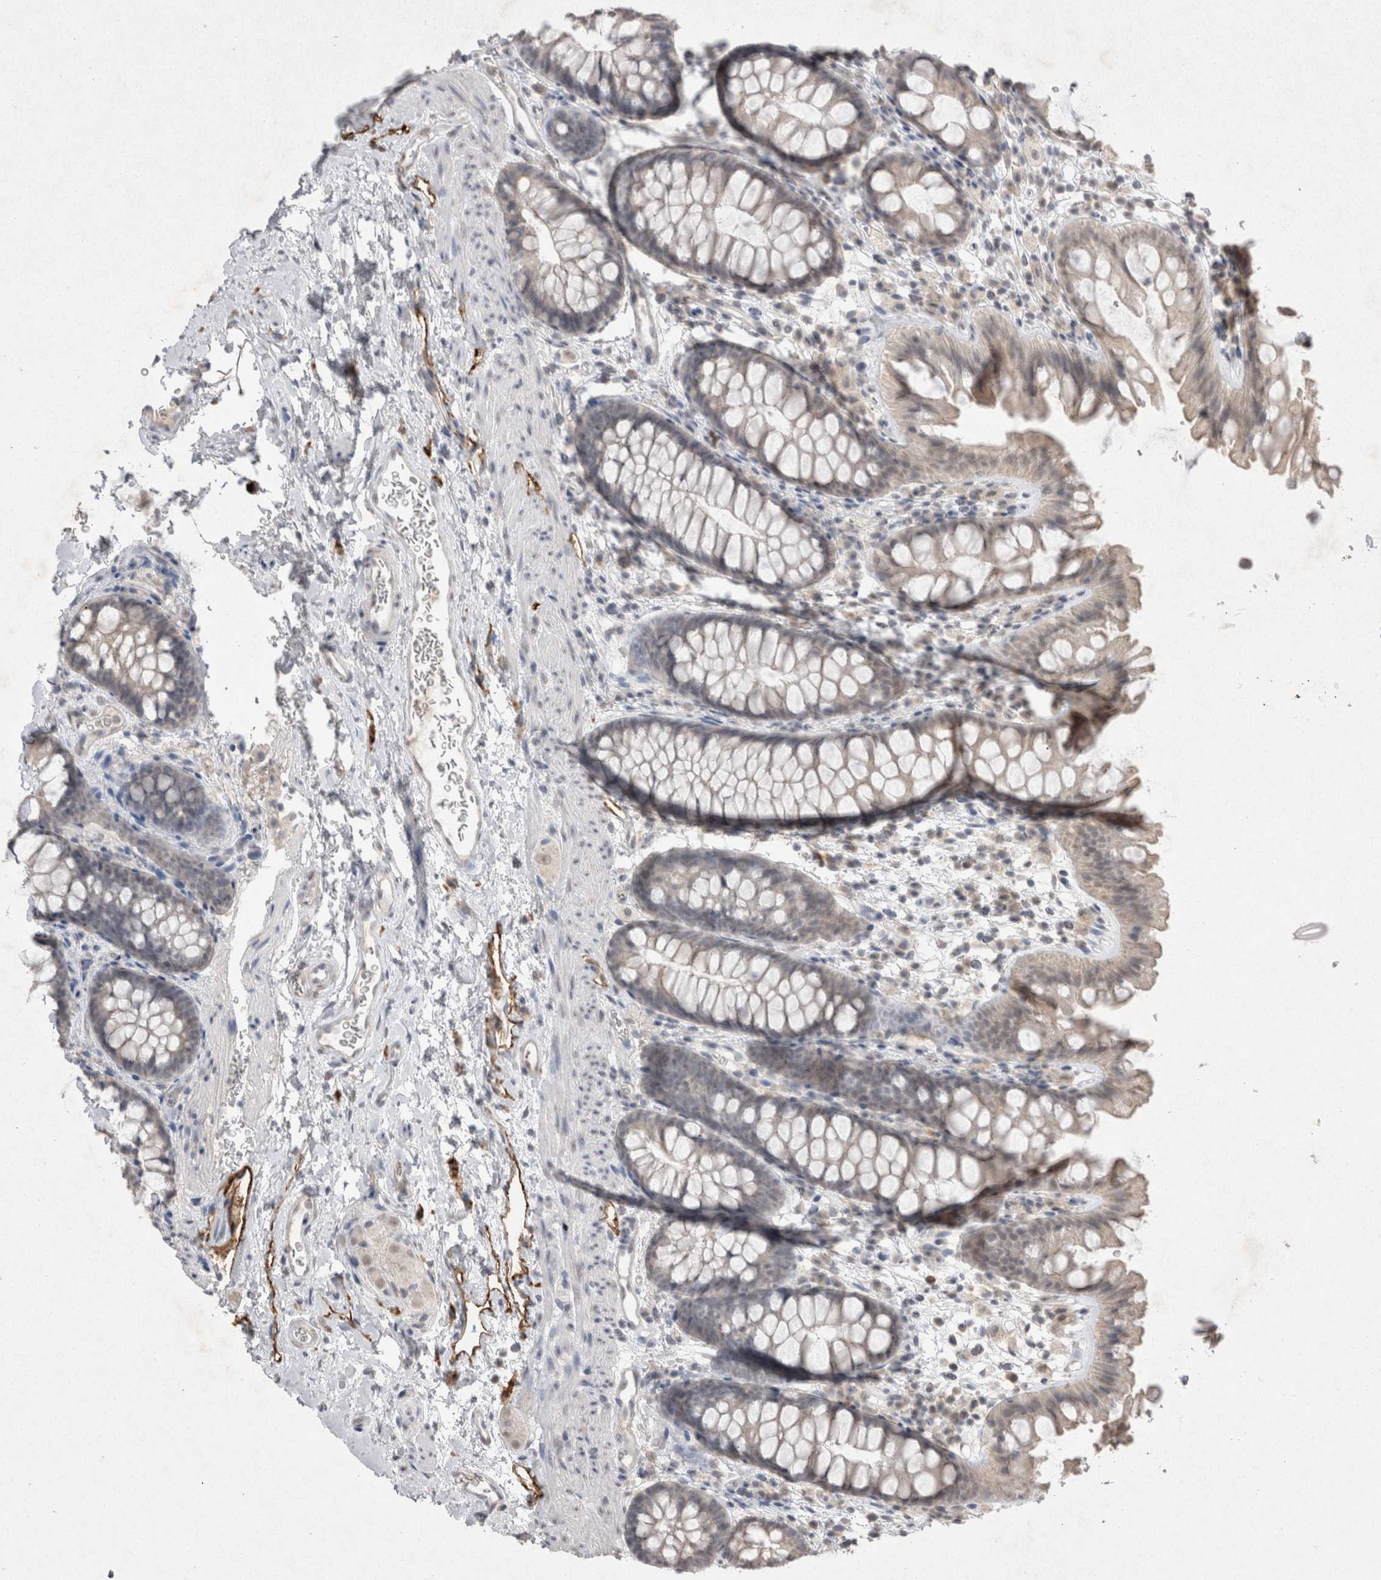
{"staining": {"intensity": "strong", "quantity": "25%-75%", "location": "cytoplasmic/membranous"}, "tissue": "colon", "cell_type": "Endothelial cells", "image_type": "normal", "snomed": [{"axis": "morphology", "description": "Normal tissue, NOS"}, {"axis": "topography", "description": "Colon"}], "caption": "Strong cytoplasmic/membranous positivity for a protein is appreciated in about 25%-75% of endothelial cells of unremarkable colon using immunohistochemistry.", "gene": "LYVE1", "patient": {"sex": "female", "age": 62}}